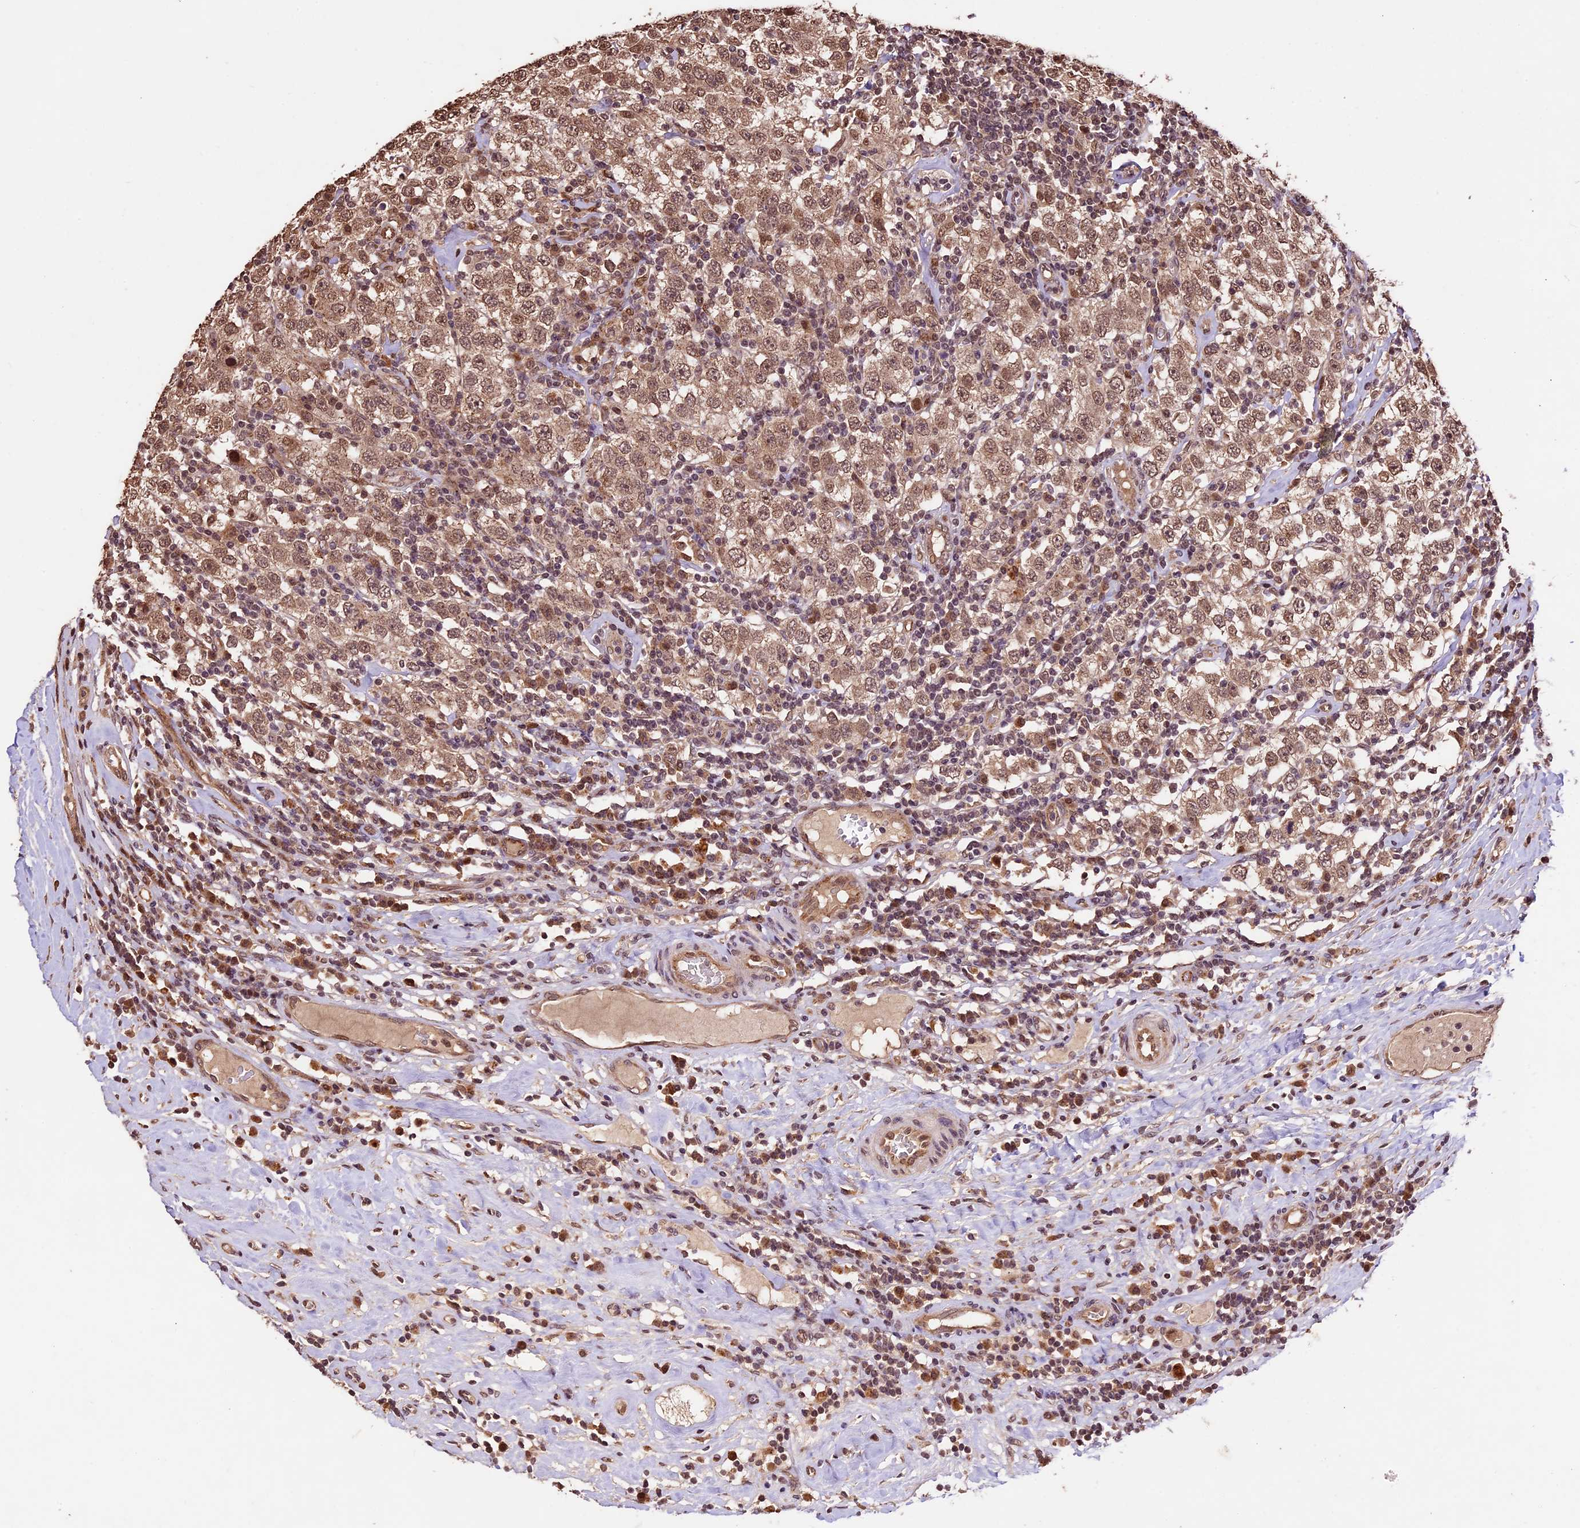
{"staining": {"intensity": "moderate", "quantity": ">75%", "location": "cytoplasmic/membranous,nuclear"}, "tissue": "testis cancer", "cell_type": "Tumor cells", "image_type": "cancer", "snomed": [{"axis": "morphology", "description": "Seminoma, NOS"}, {"axis": "topography", "description": "Testis"}], "caption": "High-magnification brightfield microscopy of testis seminoma stained with DAB (3,3'-diaminobenzidine) (brown) and counterstained with hematoxylin (blue). tumor cells exhibit moderate cytoplasmic/membranous and nuclear positivity is appreciated in approximately>75% of cells. (DAB = brown stain, brightfield microscopy at high magnification).", "gene": "CDKN2AIP", "patient": {"sex": "male", "age": 41}}